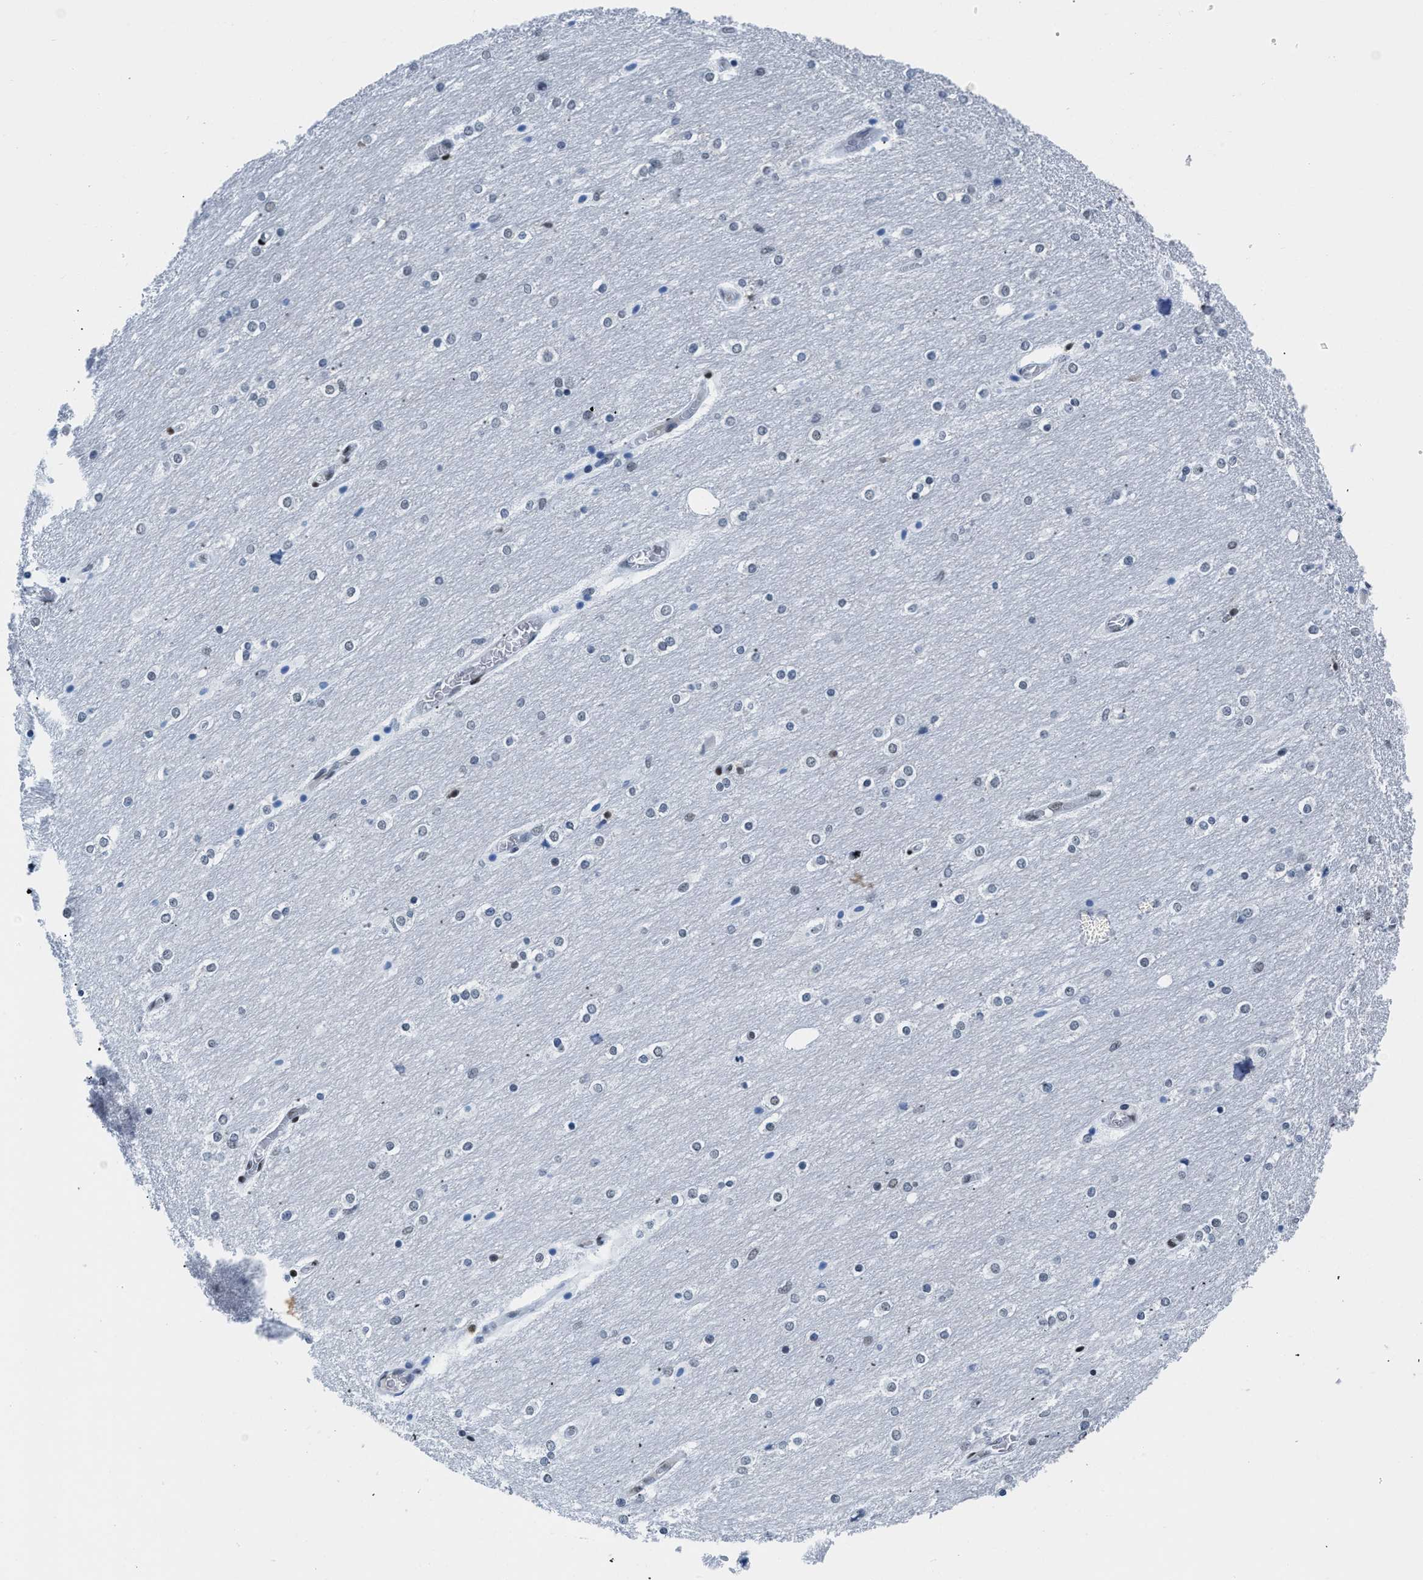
{"staining": {"intensity": "weak", "quantity": "25%-75%", "location": "cytoplasmic/membranous,nuclear"}, "tissue": "cerebellum", "cell_type": "Cells in granular layer", "image_type": "normal", "snomed": [{"axis": "morphology", "description": "Normal tissue, NOS"}, {"axis": "topography", "description": "Cerebellum"}], "caption": "Immunohistochemical staining of unremarkable cerebellum shows low levels of weak cytoplasmic/membranous,nuclear staining in approximately 25%-75% of cells in granular layer. (DAB (3,3'-diaminobenzidine) IHC, brown staining for protein, blue staining for nuclei).", "gene": "CTBP1", "patient": {"sex": "female", "age": 54}}